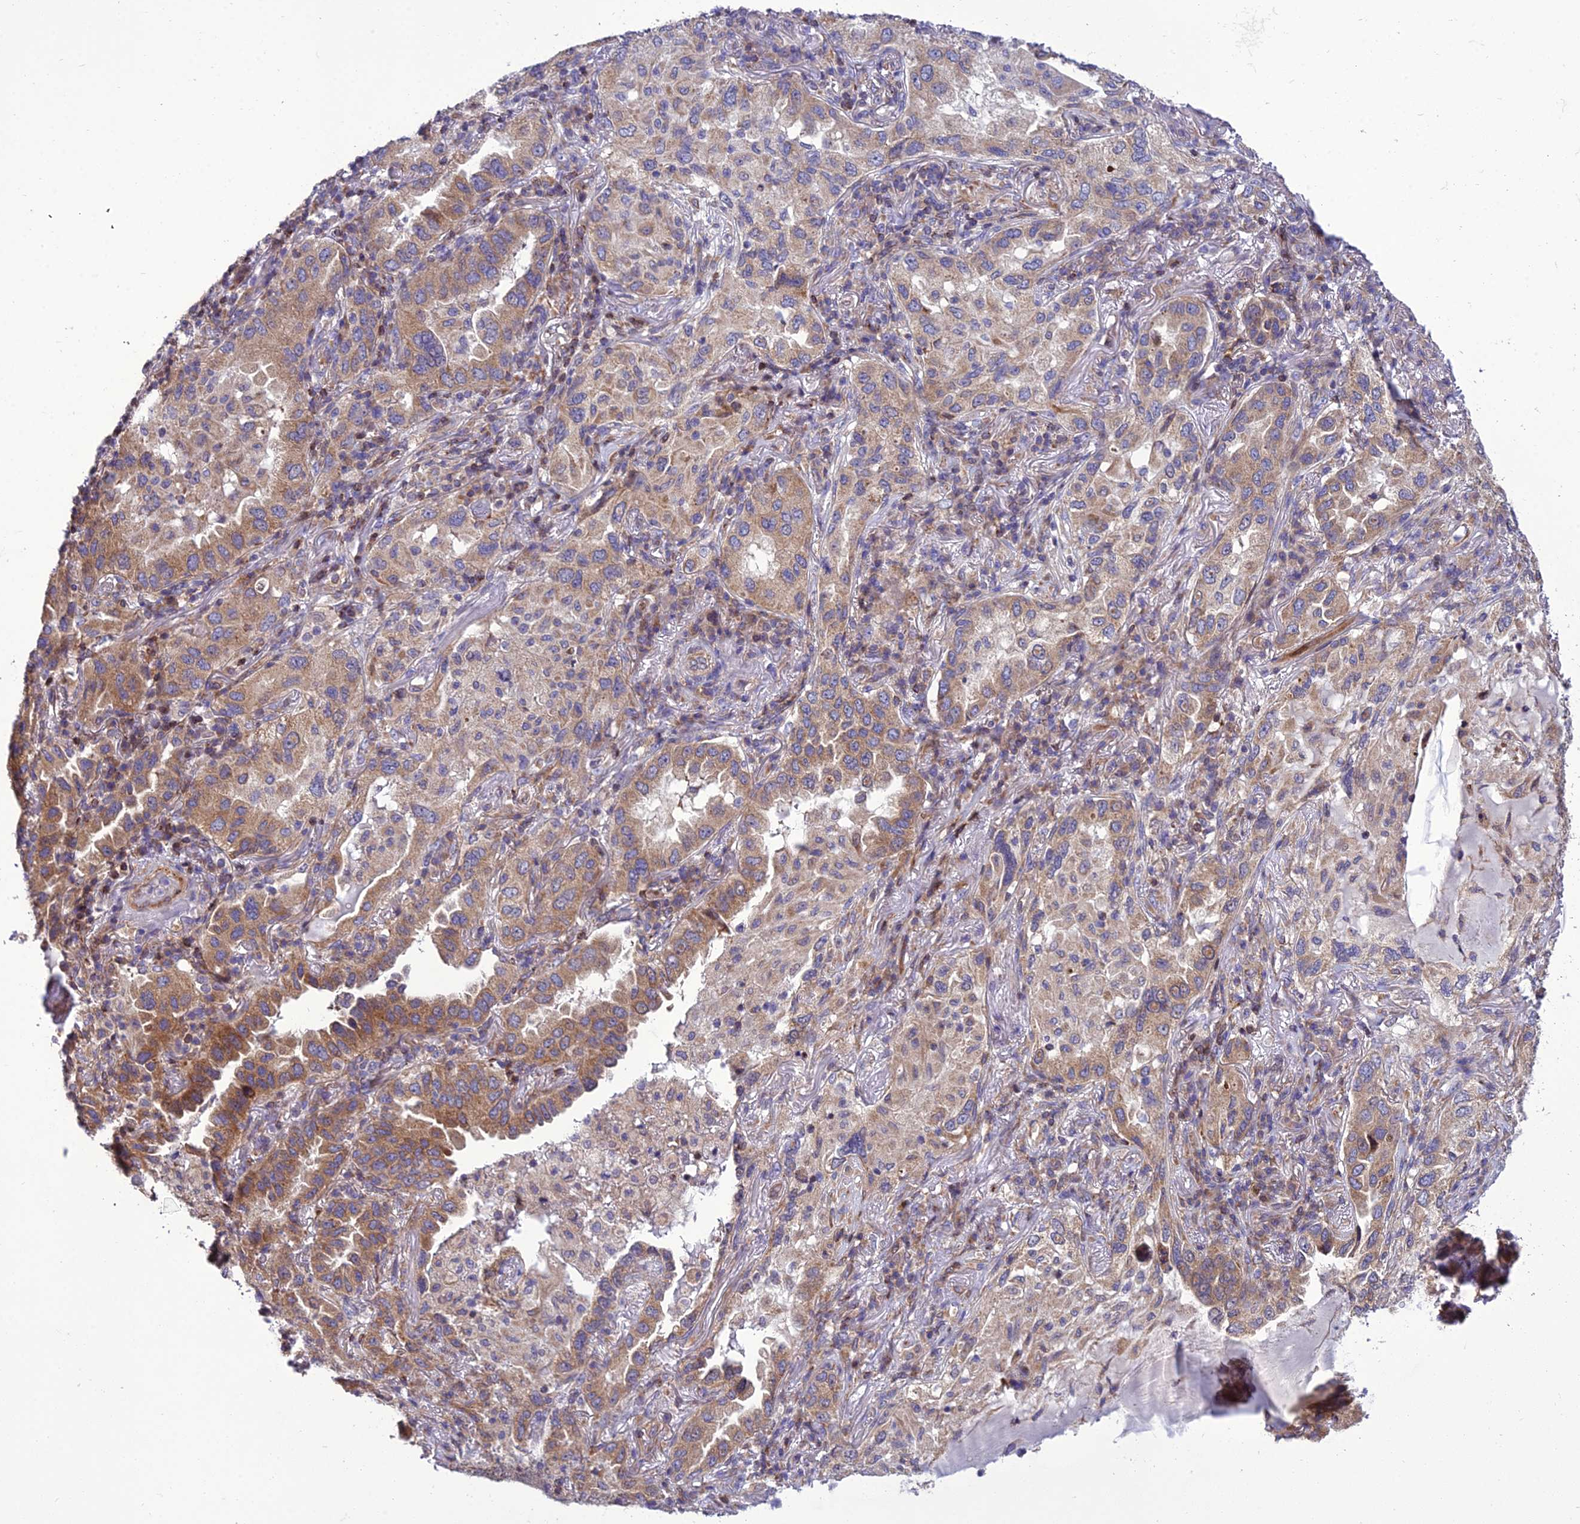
{"staining": {"intensity": "moderate", "quantity": ">75%", "location": "cytoplasmic/membranous"}, "tissue": "lung cancer", "cell_type": "Tumor cells", "image_type": "cancer", "snomed": [{"axis": "morphology", "description": "Adenocarcinoma, NOS"}, {"axis": "topography", "description": "Lung"}], "caption": "A histopathology image showing moderate cytoplasmic/membranous expression in about >75% of tumor cells in lung cancer (adenocarcinoma), as visualized by brown immunohistochemical staining.", "gene": "GIMAP1", "patient": {"sex": "female", "age": 69}}